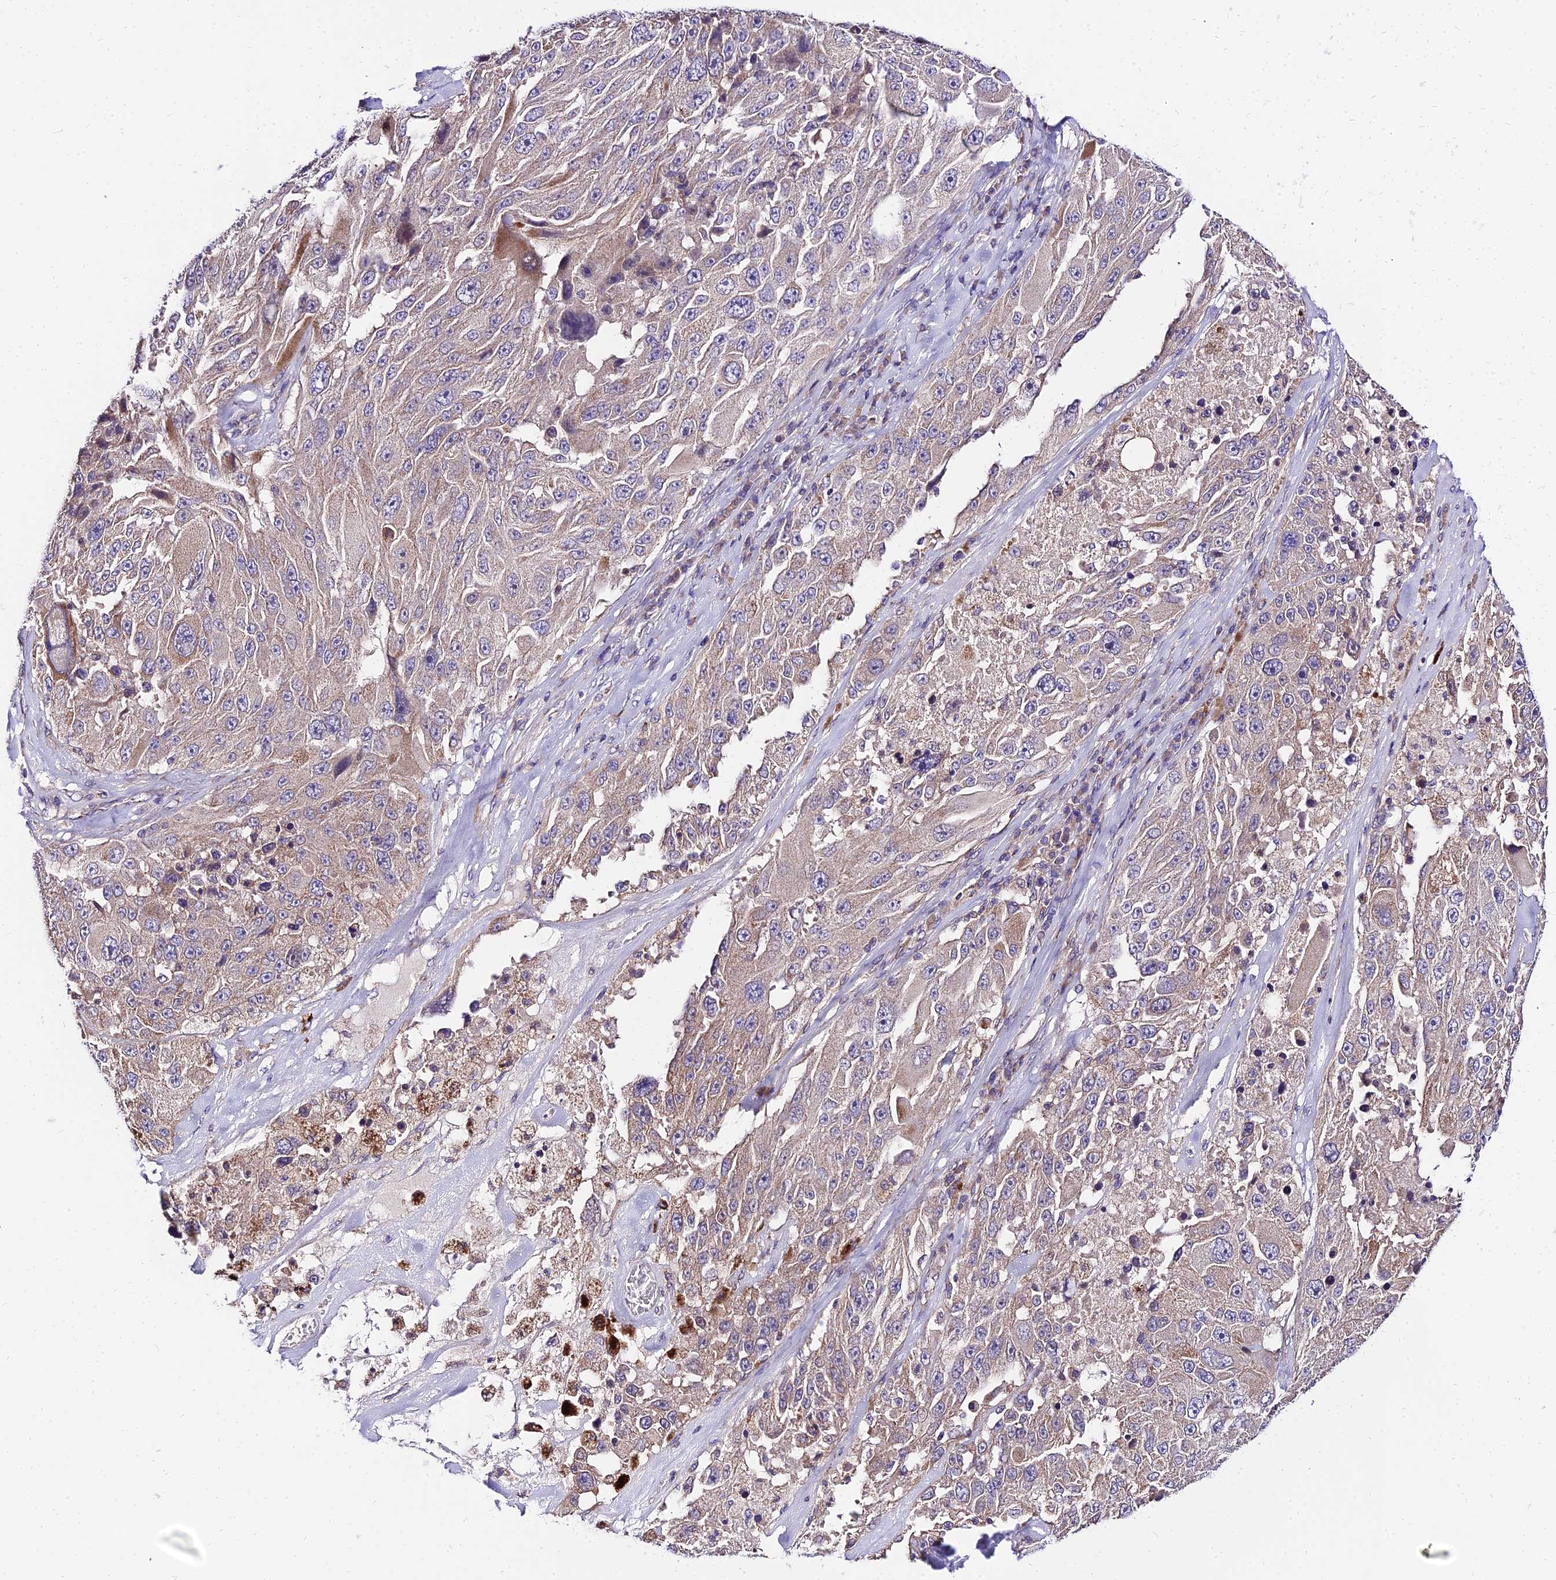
{"staining": {"intensity": "weak", "quantity": "<25%", "location": "cytoplasmic/membranous"}, "tissue": "melanoma", "cell_type": "Tumor cells", "image_type": "cancer", "snomed": [{"axis": "morphology", "description": "Malignant melanoma, Metastatic site"}, {"axis": "topography", "description": "Lymph node"}], "caption": "Immunohistochemistry of human malignant melanoma (metastatic site) demonstrates no expression in tumor cells.", "gene": "C6orf132", "patient": {"sex": "male", "age": 62}}